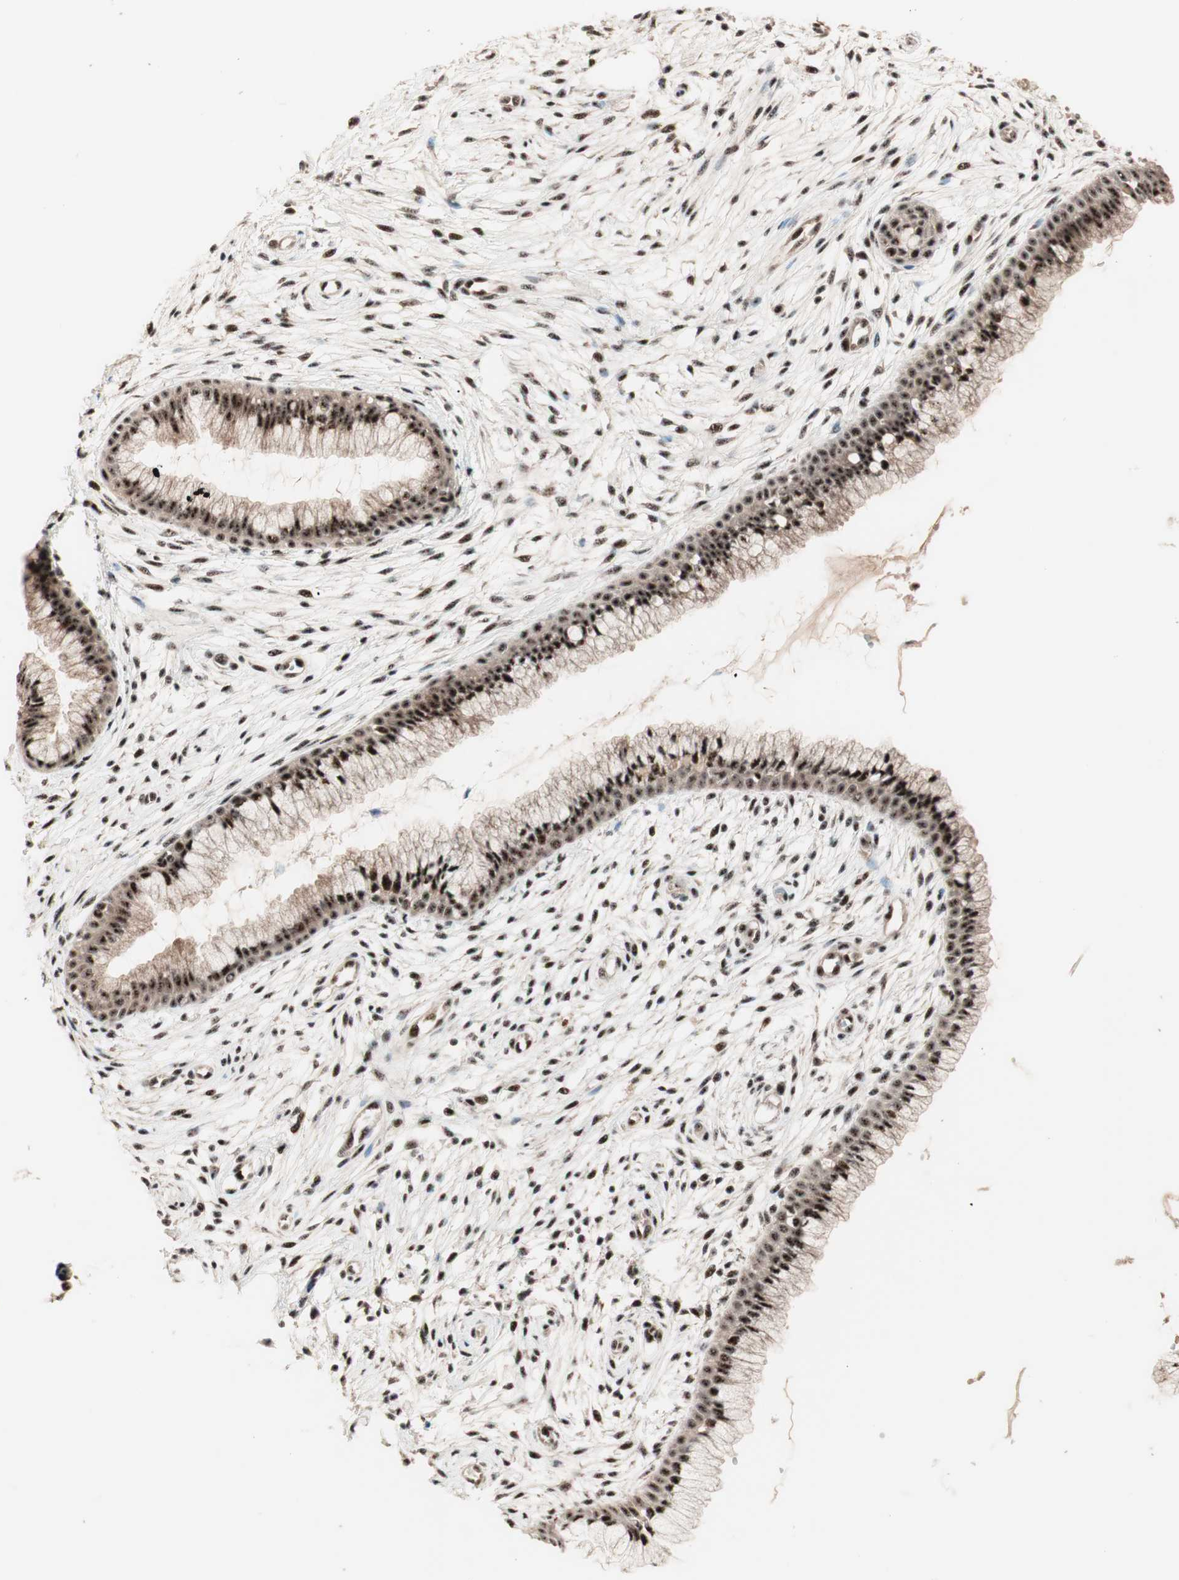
{"staining": {"intensity": "strong", "quantity": ">75%", "location": "nuclear"}, "tissue": "cervix", "cell_type": "Glandular cells", "image_type": "normal", "snomed": [{"axis": "morphology", "description": "Normal tissue, NOS"}, {"axis": "topography", "description": "Cervix"}], "caption": "Cervix stained for a protein (brown) reveals strong nuclear positive expression in about >75% of glandular cells.", "gene": "NR5A2", "patient": {"sex": "female", "age": 39}}